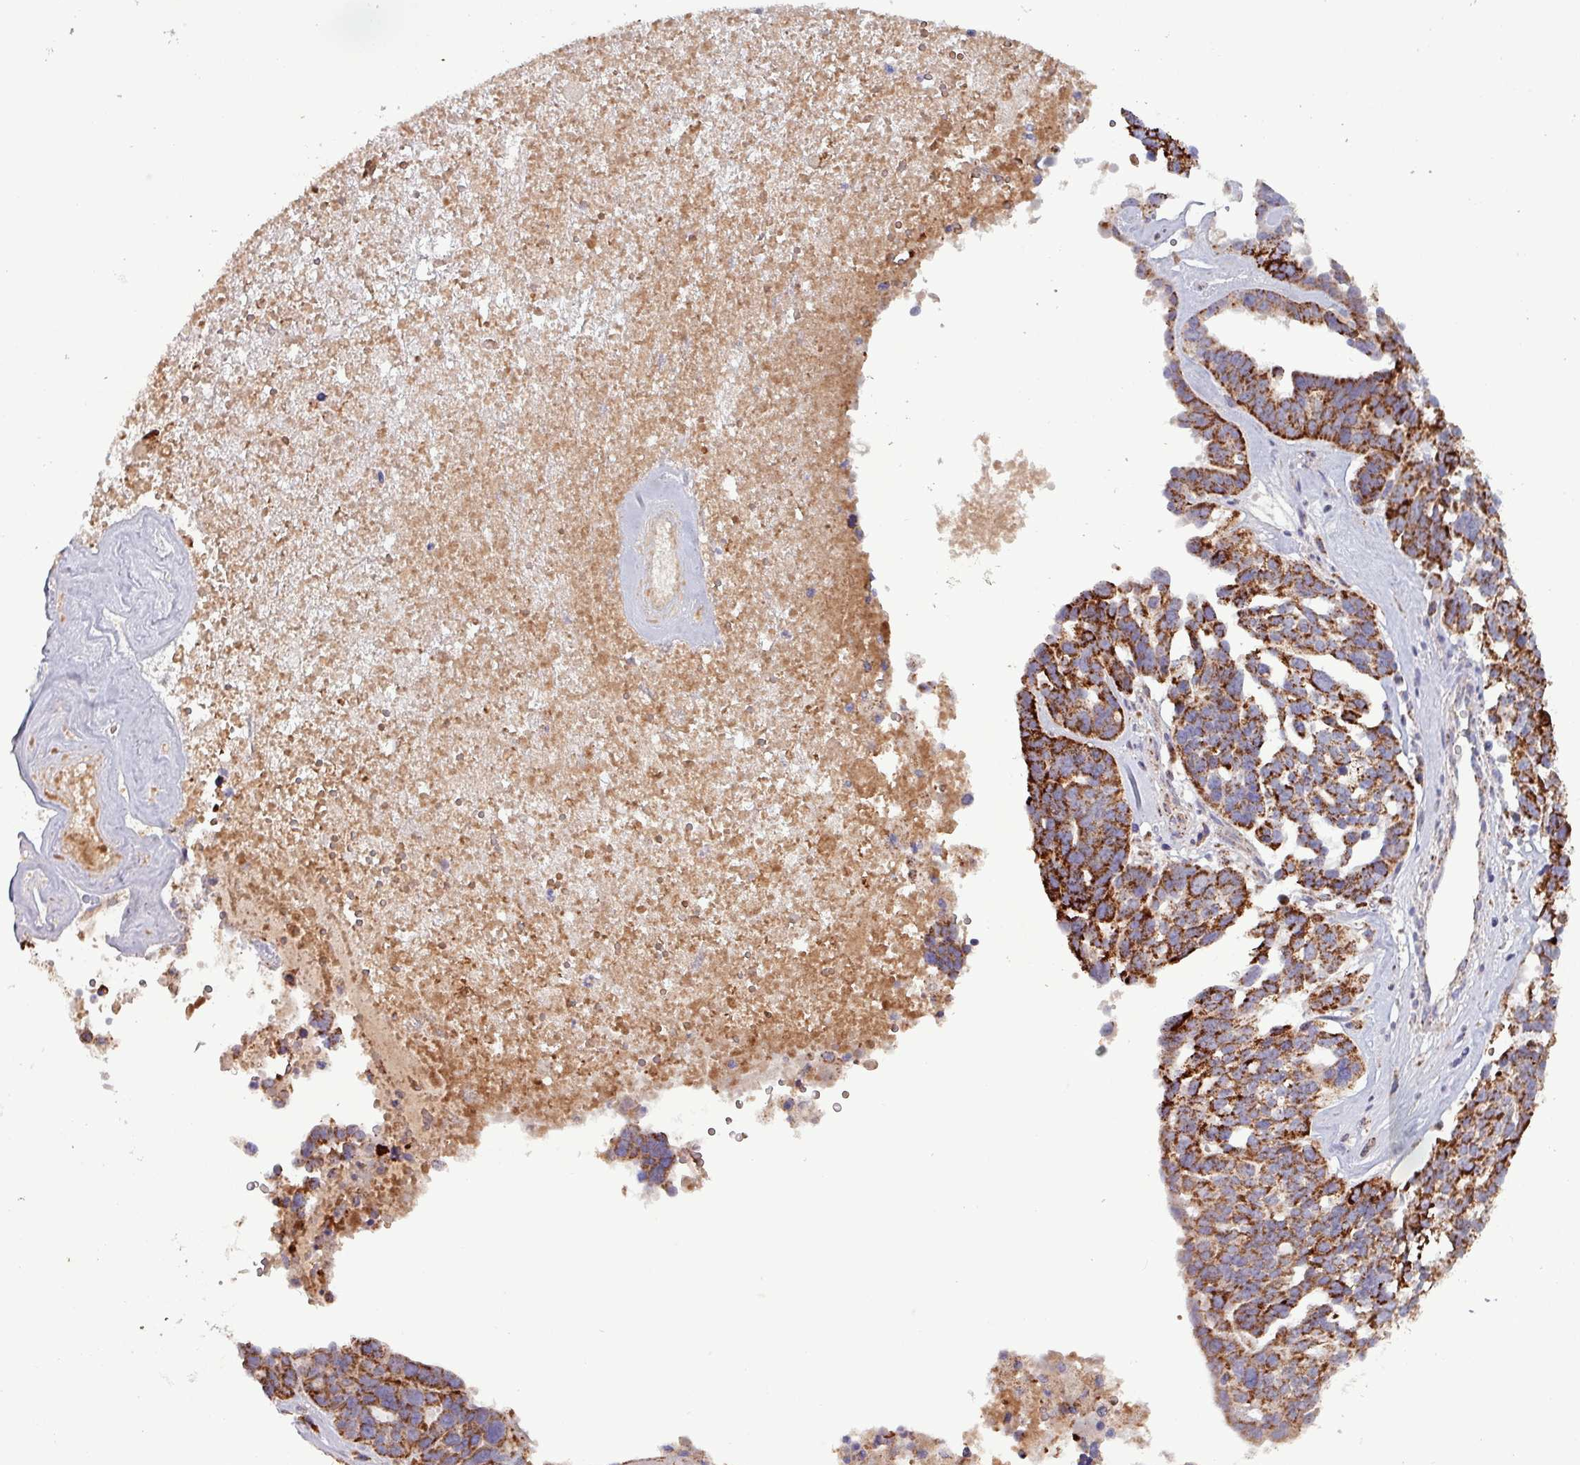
{"staining": {"intensity": "strong", "quantity": ">75%", "location": "cytoplasmic/membranous"}, "tissue": "ovarian cancer", "cell_type": "Tumor cells", "image_type": "cancer", "snomed": [{"axis": "morphology", "description": "Cystadenocarcinoma, serous, NOS"}, {"axis": "topography", "description": "Ovary"}], "caption": "Brown immunohistochemical staining in ovarian cancer (serous cystadenocarcinoma) shows strong cytoplasmic/membranous expression in about >75% of tumor cells.", "gene": "ZNF322", "patient": {"sex": "female", "age": 59}}